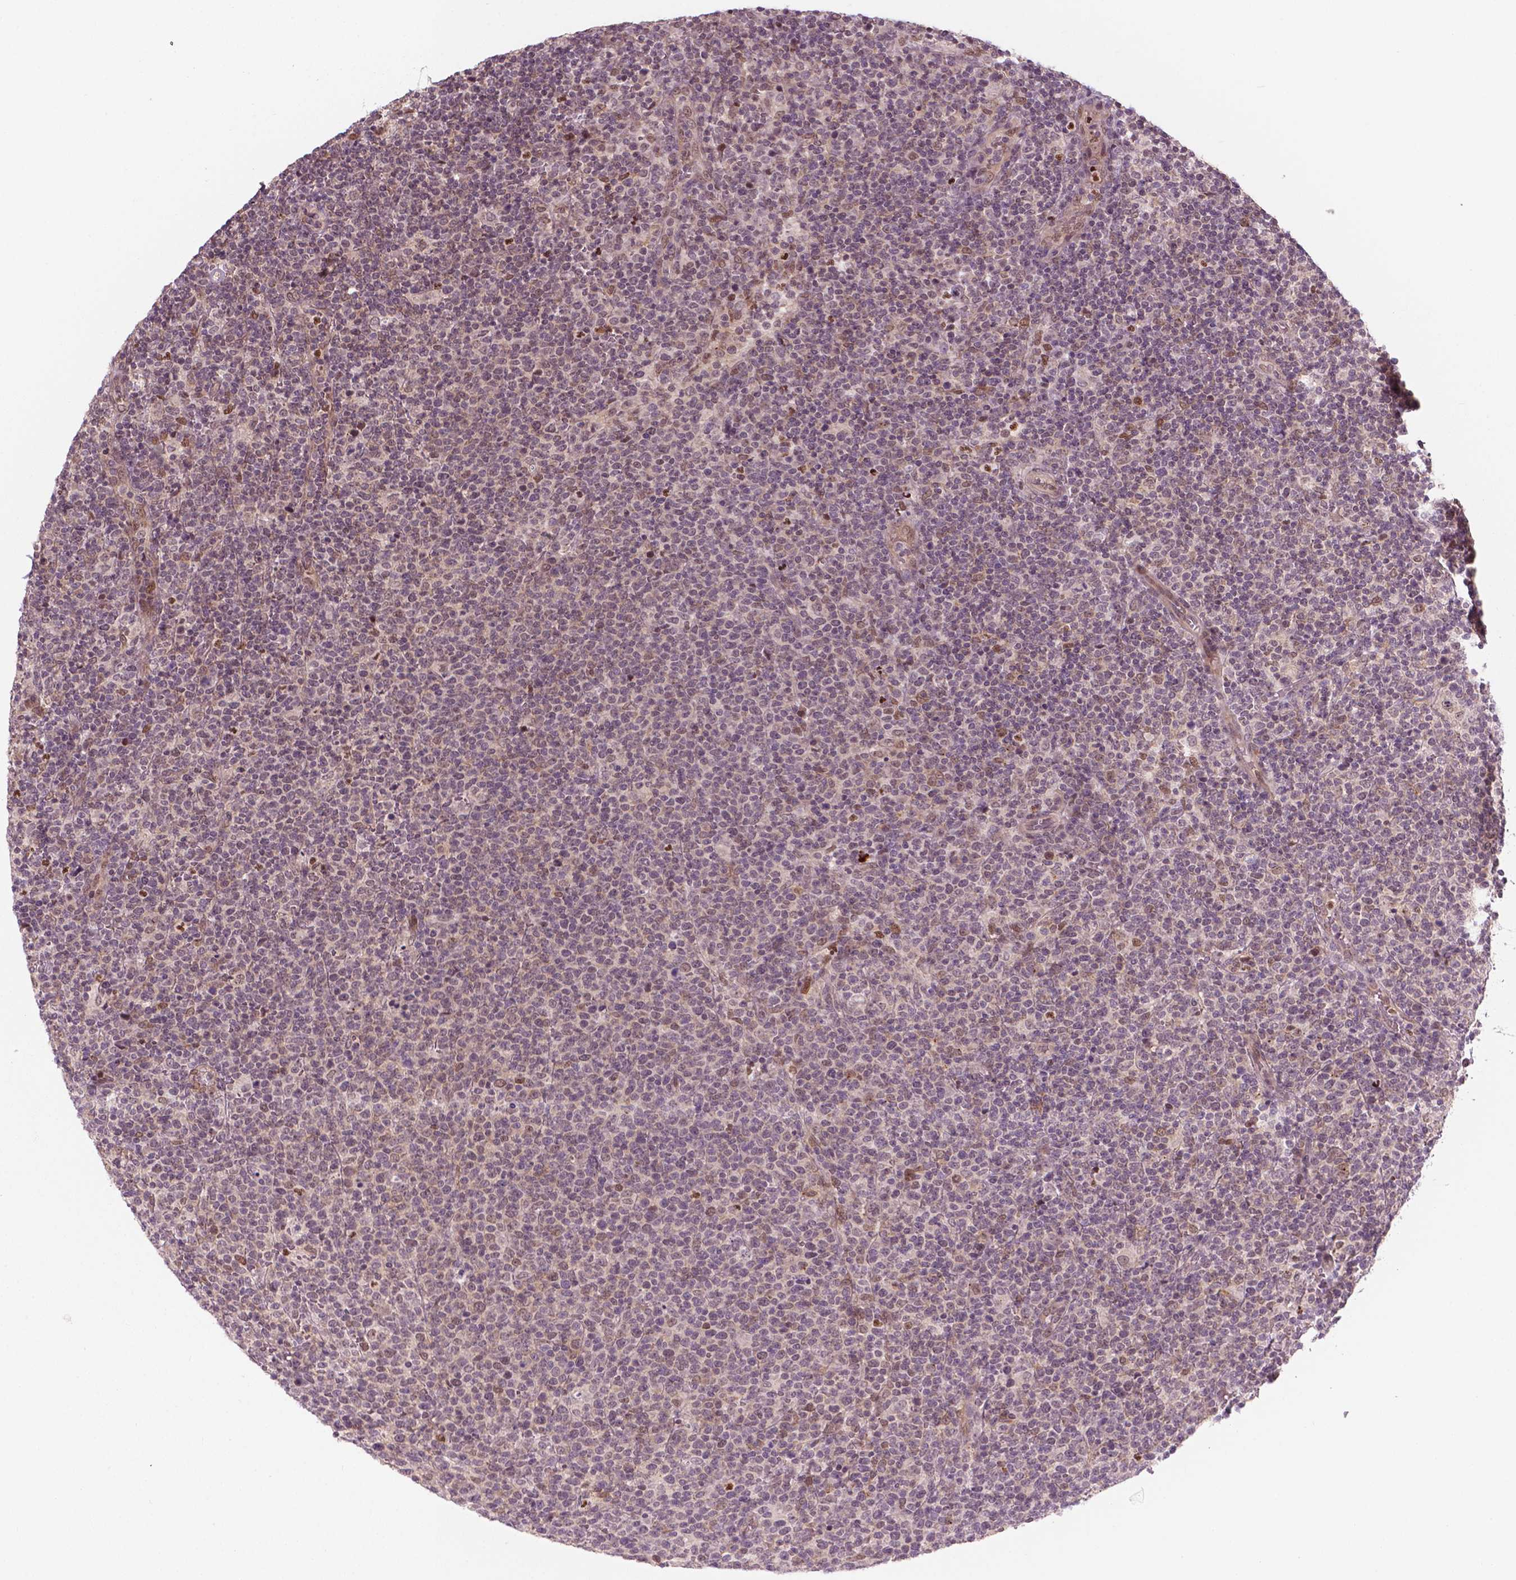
{"staining": {"intensity": "negative", "quantity": "none", "location": "none"}, "tissue": "lymphoma", "cell_type": "Tumor cells", "image_type": "cancer", "snomed": [{"axis": "morphology", "description": "Malignant lymphoma, non-Hodgkin's type, High grade"}, {"axis": "topography", "description": "Lymph node"}], "caption": "High power microscopy image of an IHC histopathology image of high-grade malignant lymphoma, non-Hodgkin's type, revealing no significant expression in tumor cells.", "gene": "NFAT5", "patient": {"sex": "male", "age": 61}}